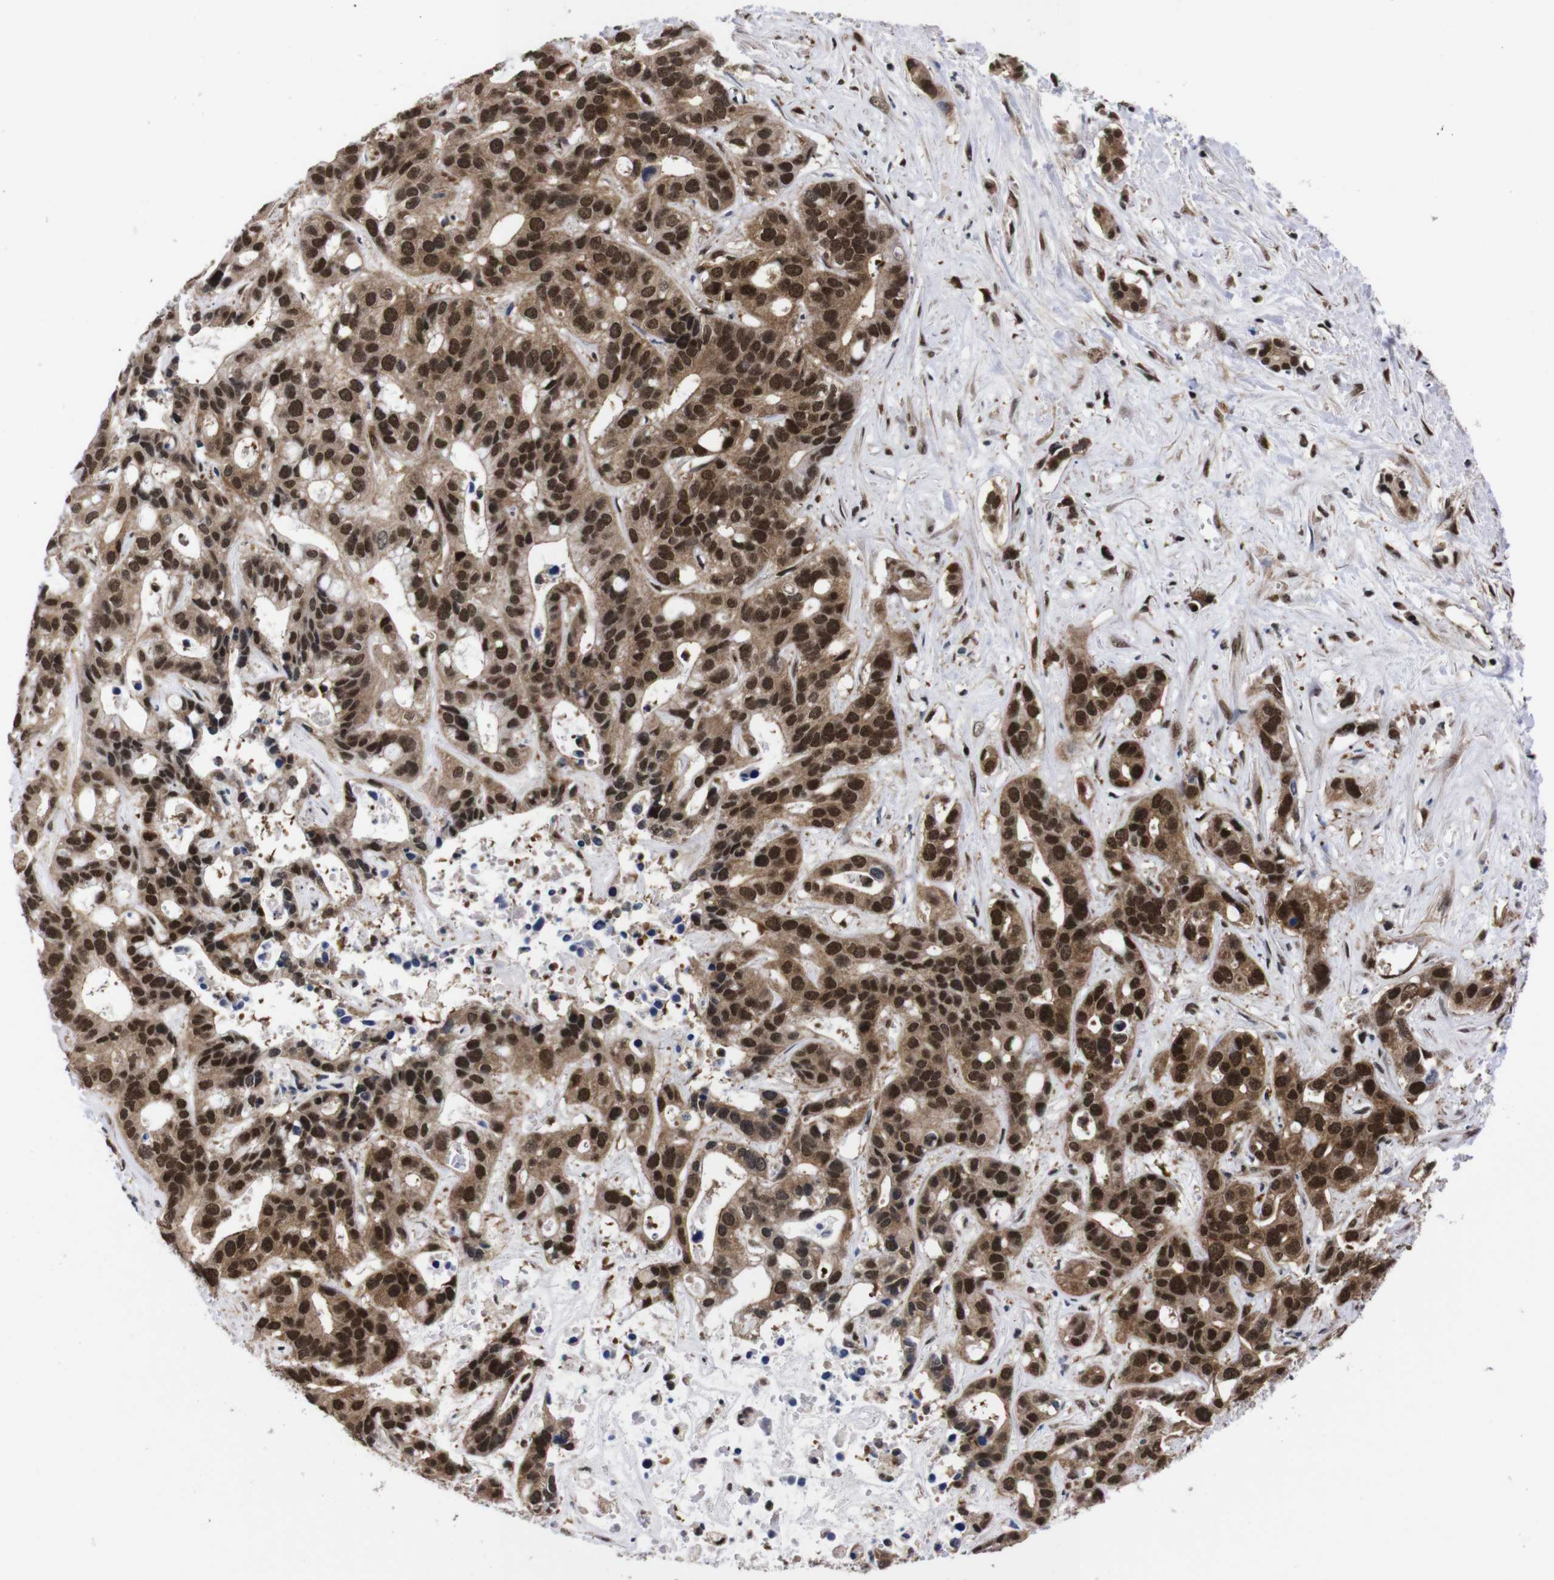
{"staining": {"intensity": "strong", "quantity": ">75%", "location": "cytoplasmic/membranous,nuclear"}, "tissue": "liver cancer", "cell_type": "Tumor cells", "image_type": "cancer", "snomed": [{"axis": "morphology", "description": "Cholangiocarcinoma"}, {"axis": "topography", "description": "Liver"}], "caption": "Immunohistochemical staining of cholangiocarcinoma (liver) exhibits high levels of strong cytoplasmic/membranous and nuclear expression in about >75% of tumor cells.", "gene": "UBQLN2", "patient": {"sex": "female", "age": 65}}